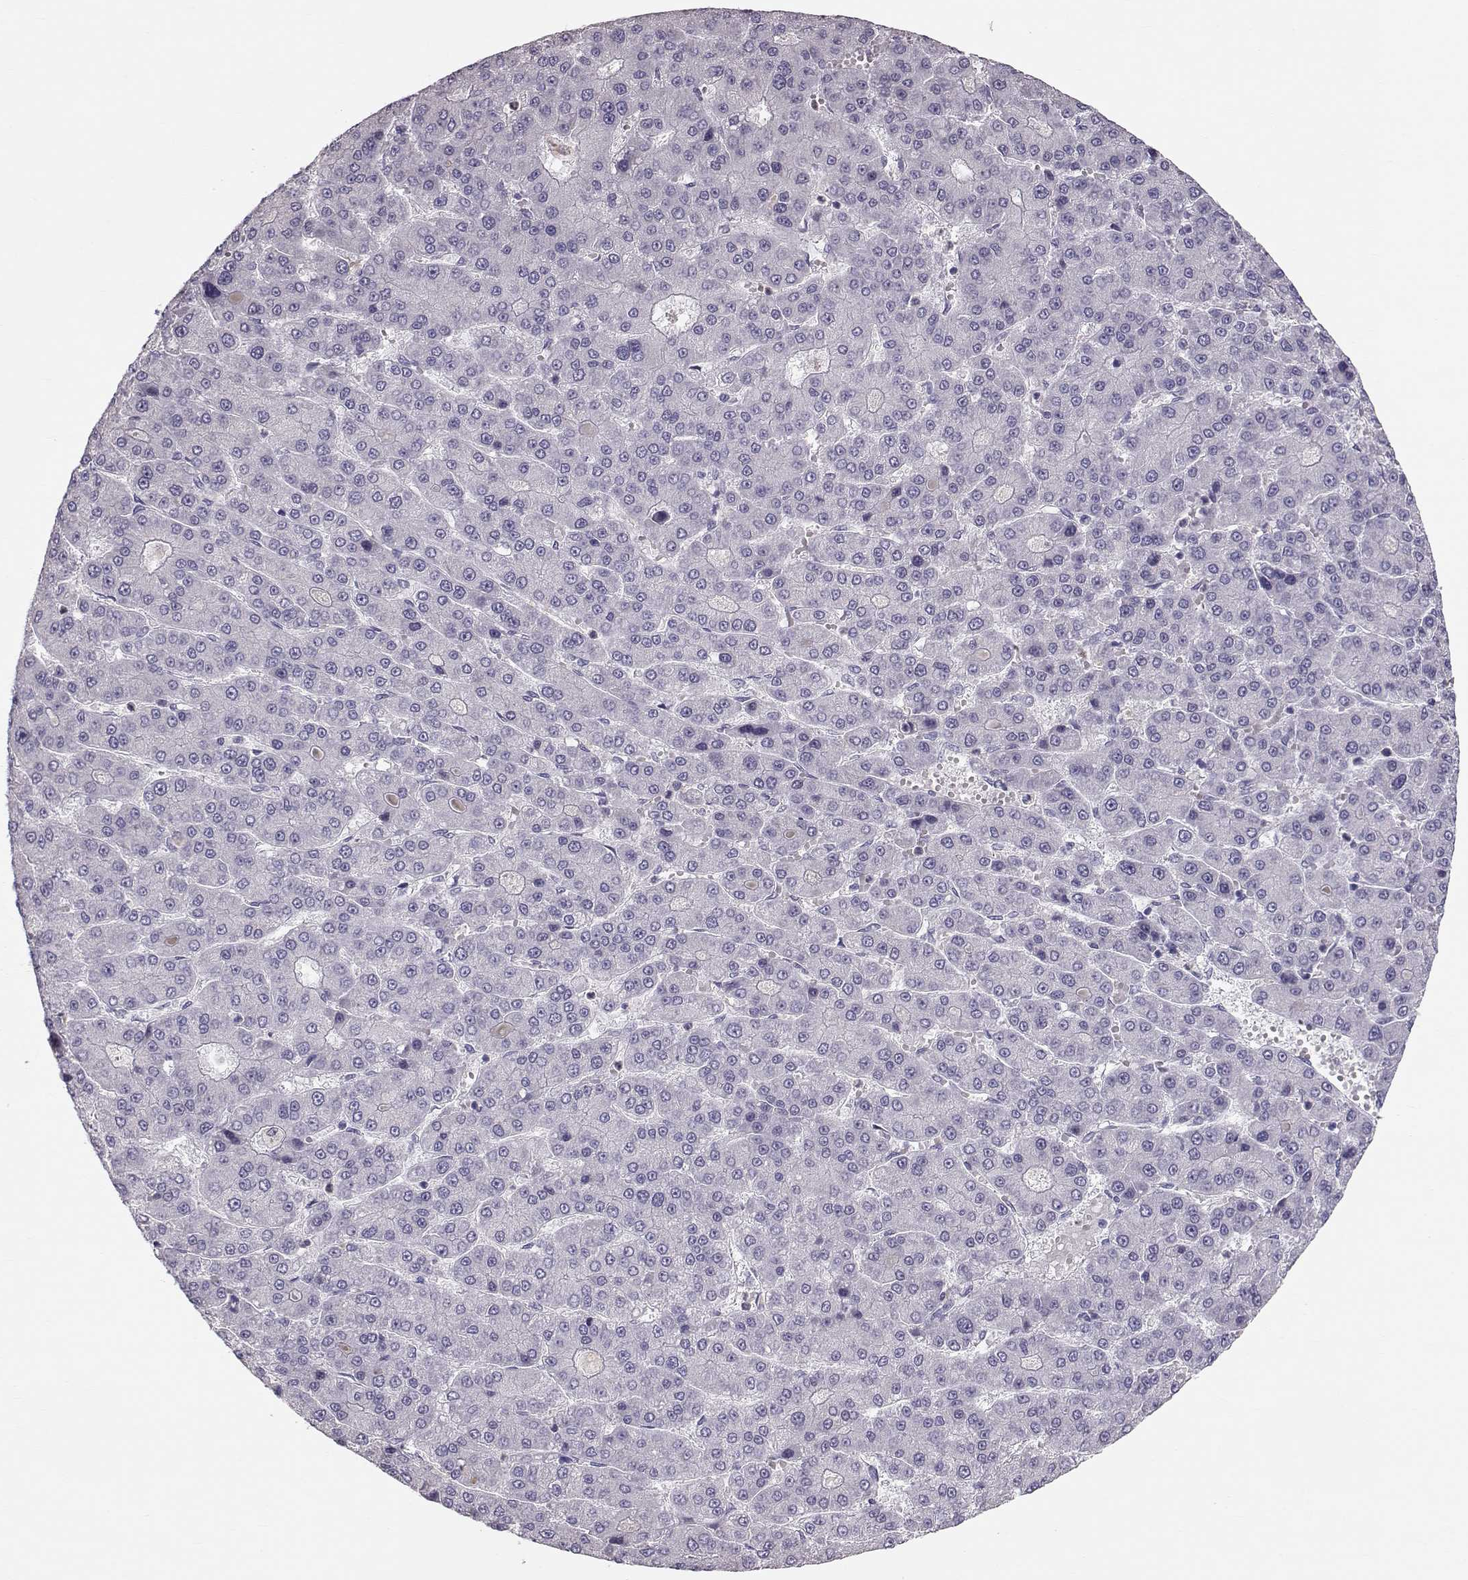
{"staining": {"intensity": "negative", "quantity": "none", "location": "none"}, "tissue": "liver cancer", "cell_type": "Tumor cells", "image_type": "cancer", "snomed": [{"axis": "morphology", "description": "Carcinoma, Hepatocellular, NOS"}, {"axis": "topography", "description": "Liver"}], "caption": "Immunohistochemical staining of liver hepatocellular carcinoma displays no significant expression in tumor cells. (Stains: DAB immunohistochemistry with hematoxylin counter stain, Microscopy: brightfield microscopy at high magnification).", "gene": "POU1F1", "patient": {"sex": "male", "age": 70}}